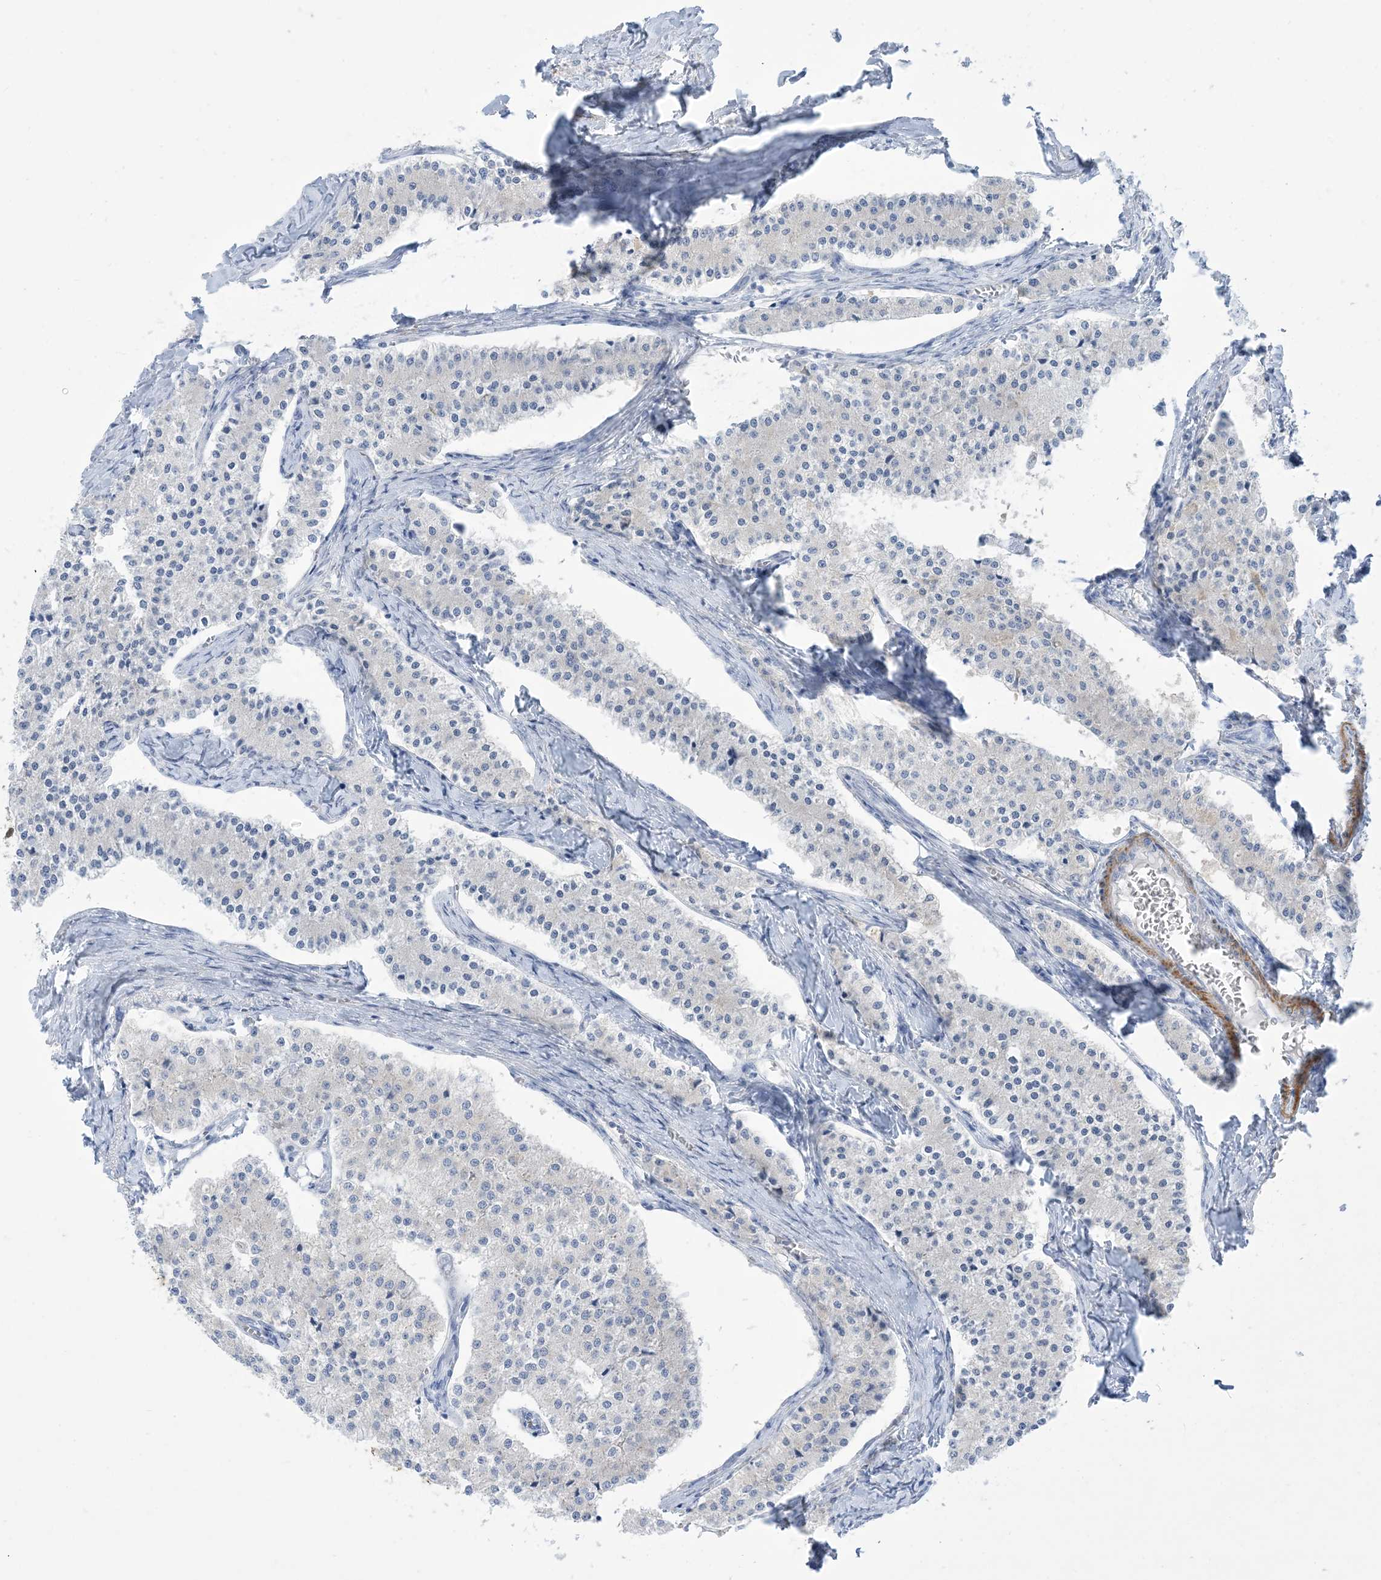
{"staining": {"intensity": "negative", "quantity": "none", "location": "none"}, "tissue": "carcinoid", "cell_type": "Tumor cells", "image_type": "cancer", "snomed": [{"axis": "morphology", "description": "Carcinoid, malignant, NOS"}, {"axis": "topography", "description": "Colon"}], "caption": "DAB (3,3'-diaminobenzidine) immunohistochemical staining of human malignant carcinoid demonstrates no significant expression in tumor cells.", "gene": "MARS2", "patient": {"sex": "female", "age": 52}}